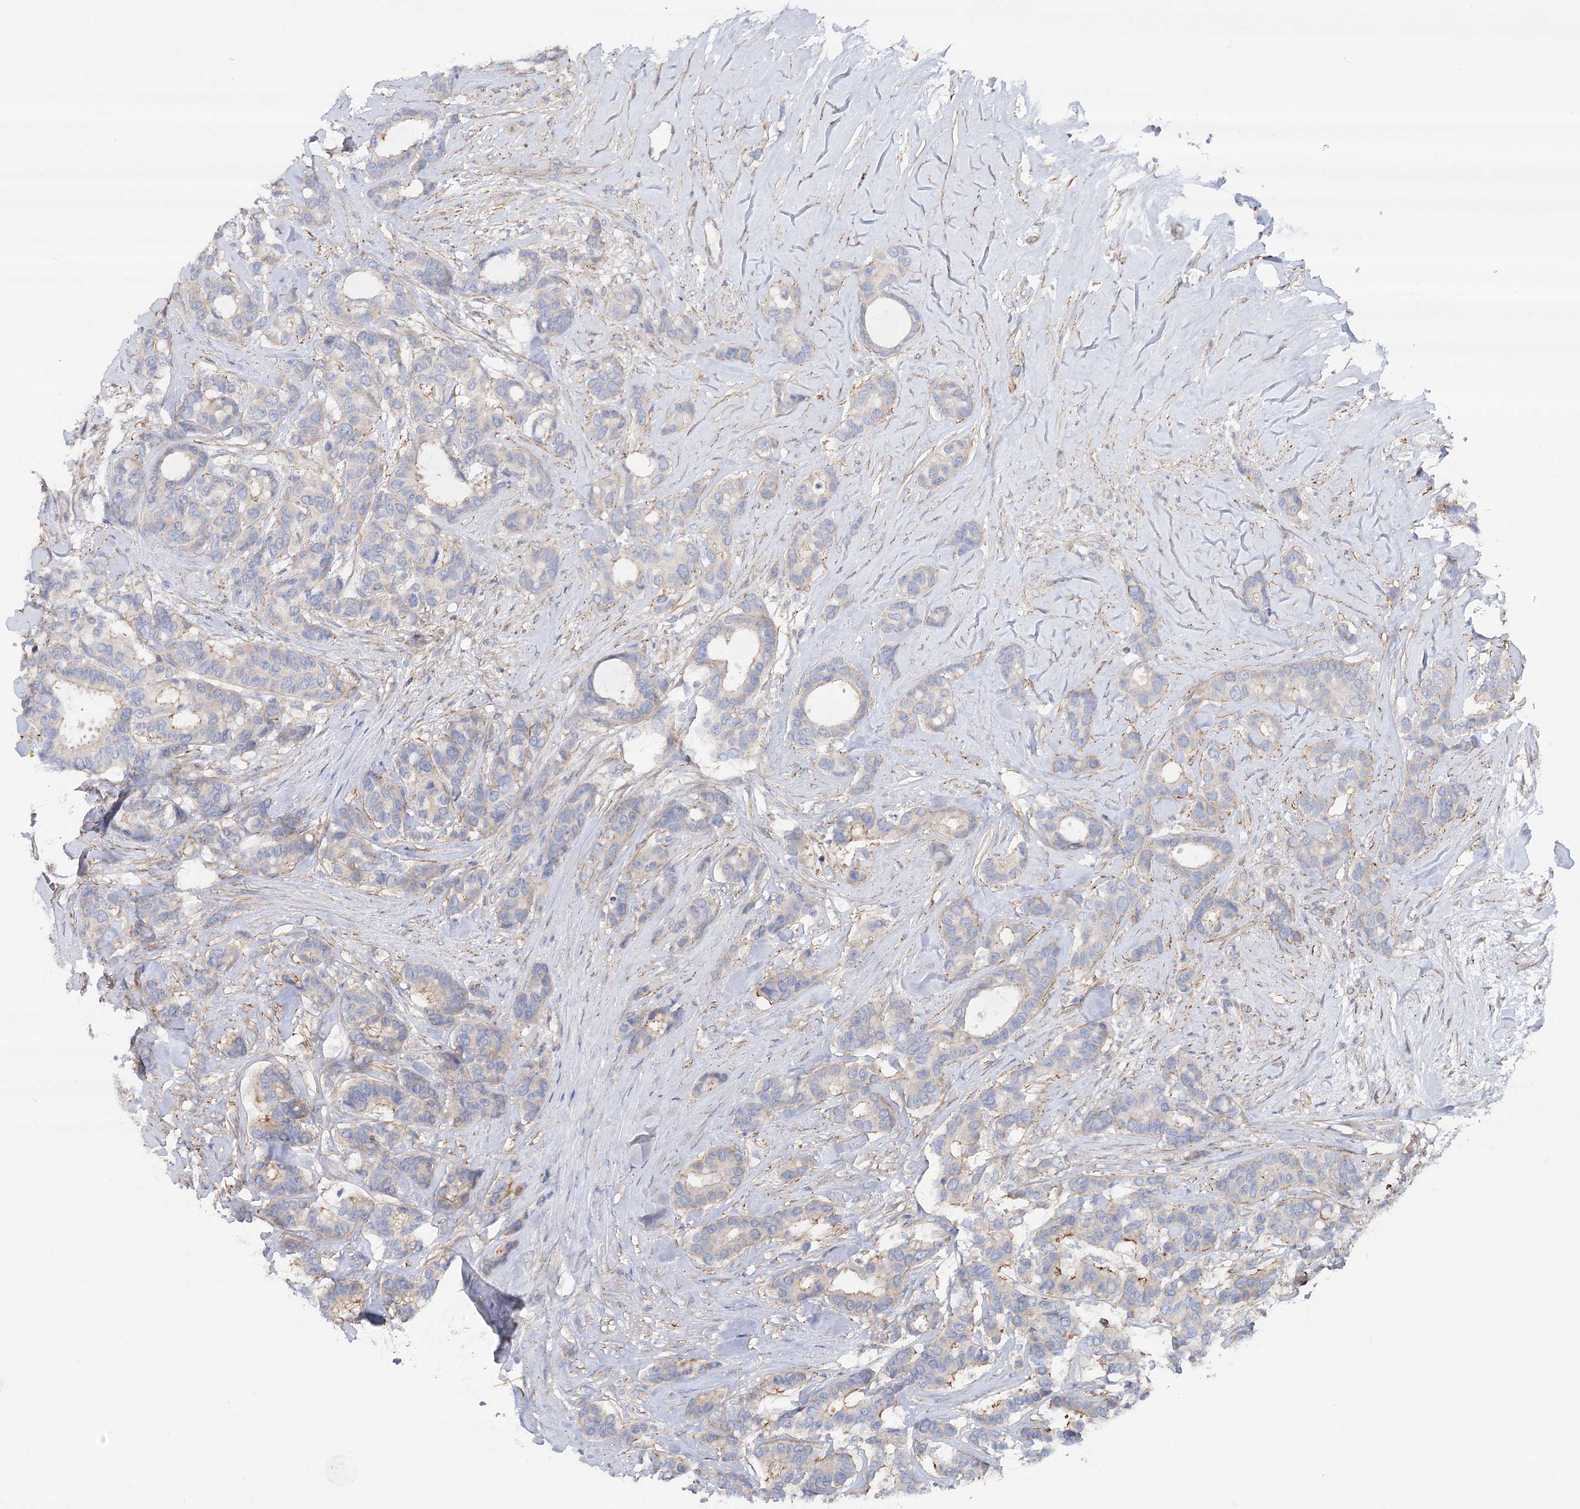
{"staining": {"intensity": "weak", "quantity": "<25%", "location": "cytoplasmic/membranous"}, "tissue": "breast cancer", "cell_type": "Tumor cells", "image_type": "cancer", "snomed": [{"axis": "morphology", "description": "Duct carcinoma"}, {"axis": "topography", "description": "Breast"}], "caption": "This is an immunohistochemistry micrograph of breast cancer (invasive ductal carcinoma). There is no staining in tumor cells.", "gene": "LARP1B", "patient": {"sex": "female", "age": 87}}